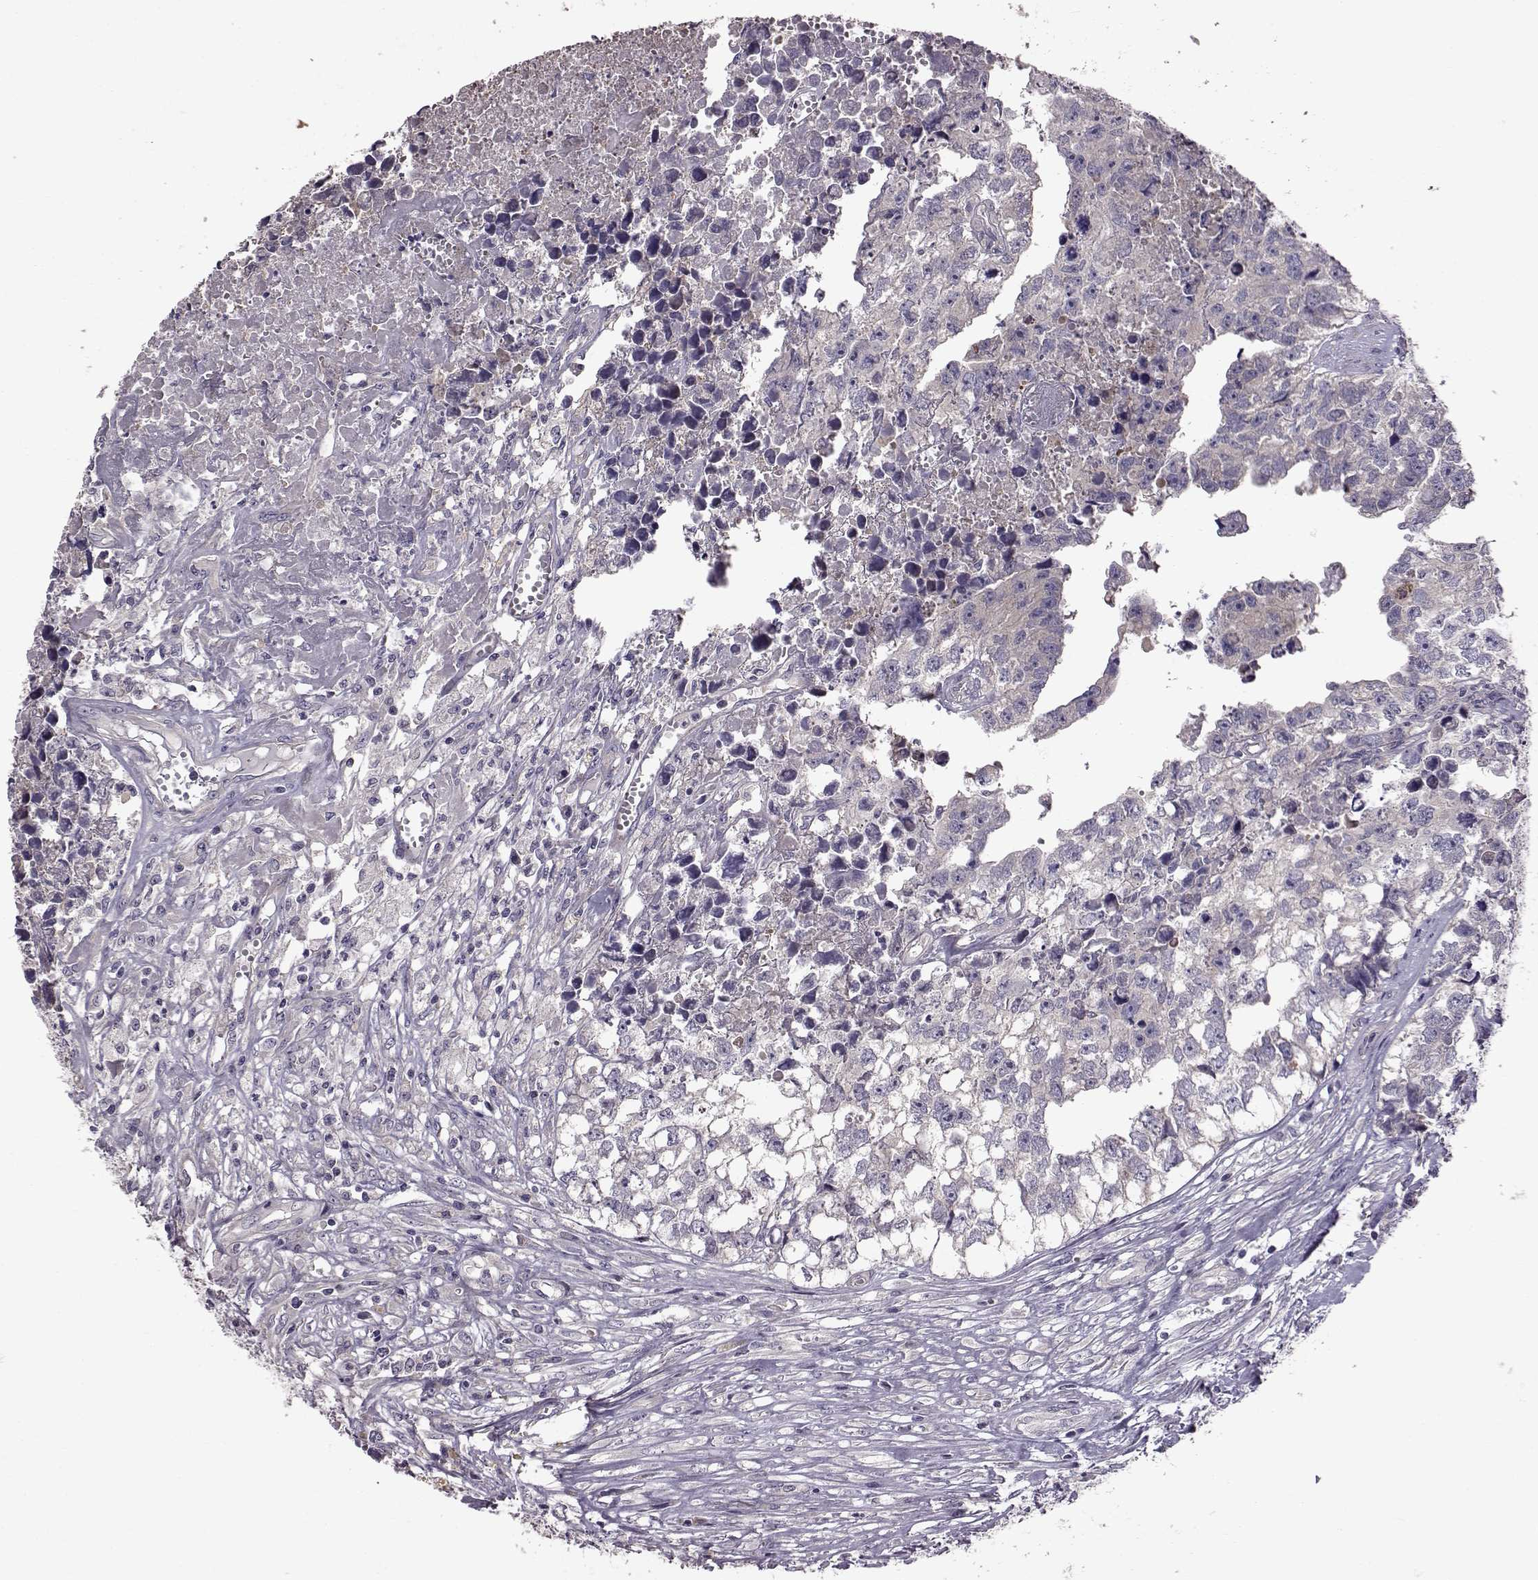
{"staining": {"intensity": "moderate", "quantity": "<25%", "location": "cytoplasmic/membranous"}, "tissue": "testis cancer", "cell_type": "Tumor cells", "image_type": "cancer", "snomed": [{"axis": "morphology", "description": "Carcinoma, Embryonal, NOS"}, {"axis": "morphology", "description": "Teratoma, malignant, NOS"}, {"axis": "topography", "description": "Testis"}], "caption": "Tumor cells exhibit low levels of moderate cytoplasmic/membranous staining in approximately <25% of cells in testis cancer.", "gene": "ADGRG2", "patient": {"sex": "male", "age": 44}}